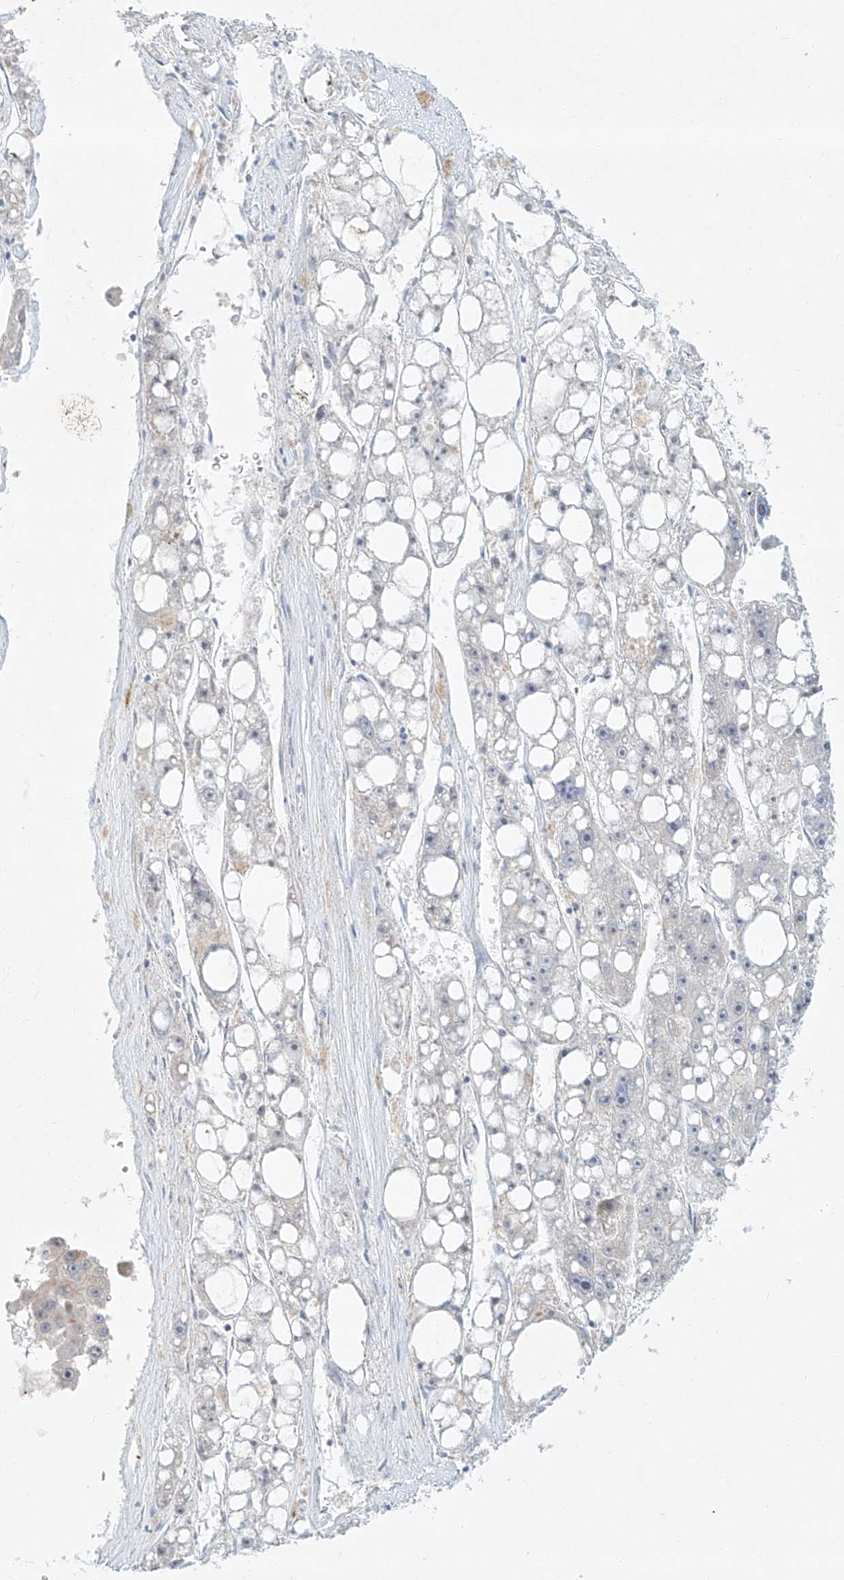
{"staining": {"intensity": "negative", "quantity": "none", "location": "none"}, "tissue": "liver cancer", "cell_type": "Tumor cells", "image_type": "cancer", "snomed": [{"axis": "morphology", "description": "Carcinoma, Hepatocellular, NOS"}, {"axis": "topography", "description": "Liver"}], "caption": "The micrograph reveals no significant staining in tumor cells of hepatocellular carcinoma (liver).", "gene": "PAK6", "patient": {"sex": "female", "age": 61}}